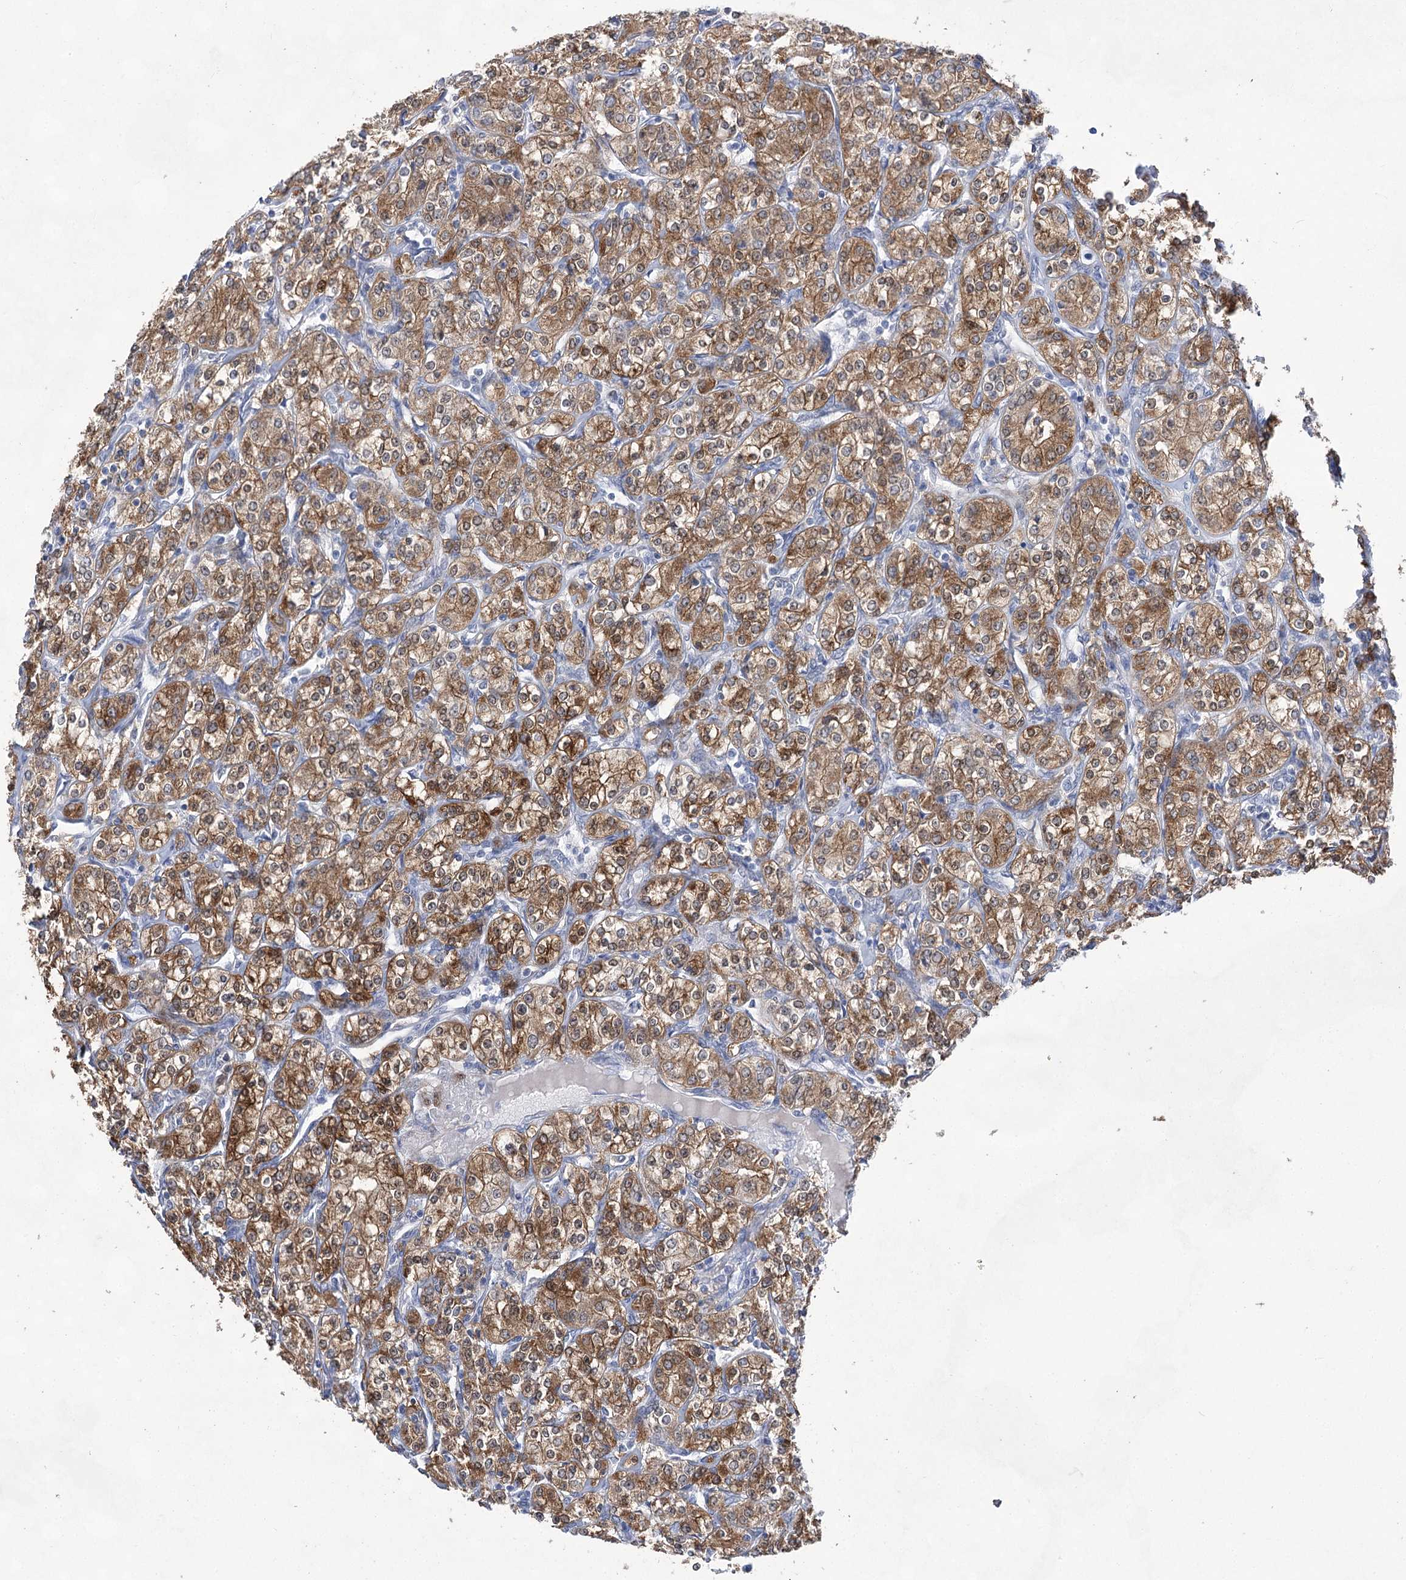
{"staining": {"intensity": "moderate", "quantity": ">75%", "location": "cytoplasmic/membranous"}, "tissue": "renal cancer", "cell_type": "Tumor cells", "image_type": "cancer", "snomed": [{"axis": "morphology", "description": "Adenocarcinoma, NOS"}, {"axis": "topography", "description": "Kidney"}], "caption": "Immunohistochemistry of human renal adenocarcinoma displays medium levels of moderate cytoplasmic/membranous positivity in approximately >75% of tumor cells.", "gene": "UGDH", "patient": {"sex": "male", "age": 77}}